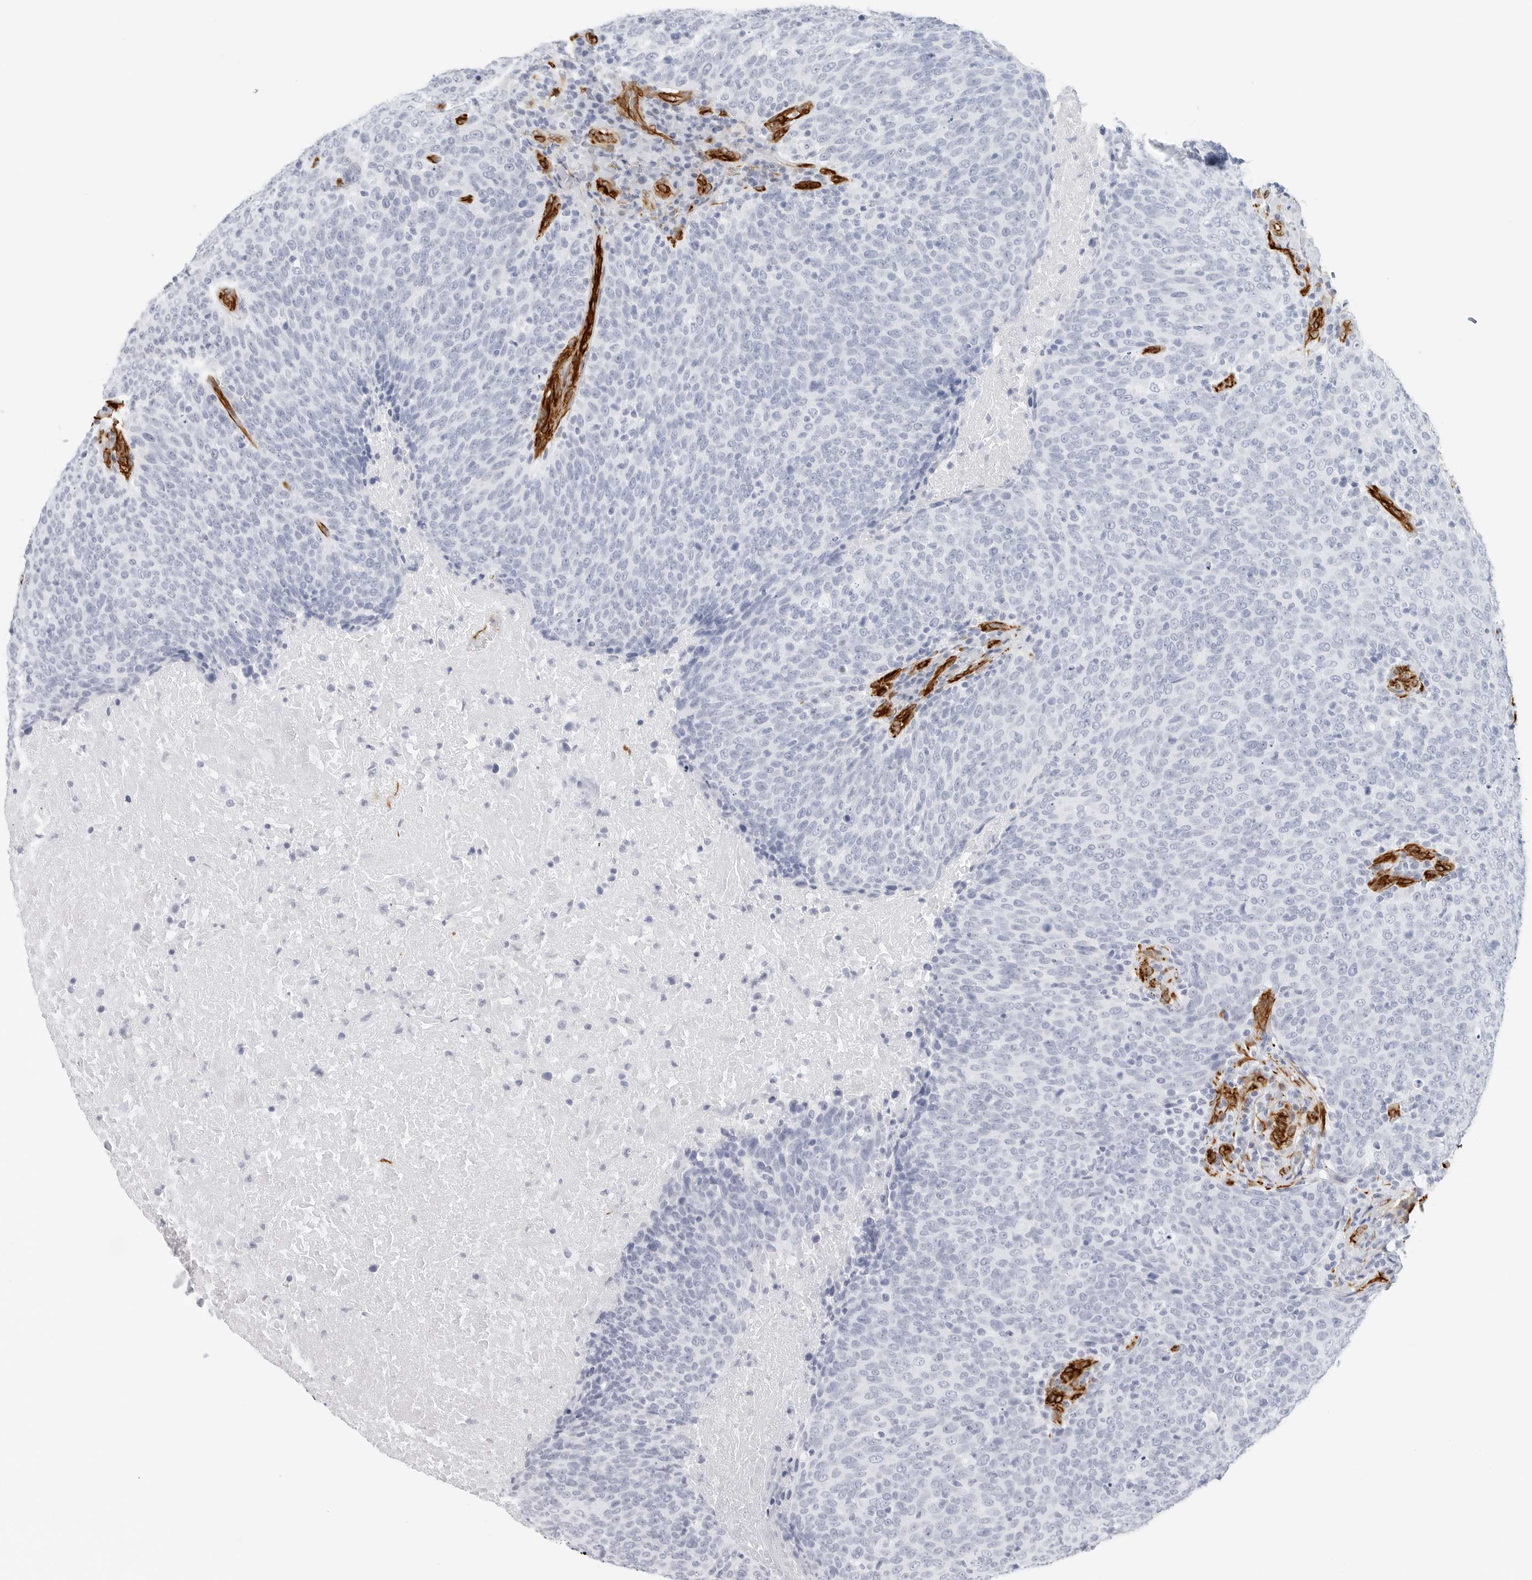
{"staining": {"intensity": "negative", "quantity": "none", "location": "none"}, "tissue": "head and neck cancer", "cell_type": "Tumor cells", "image_type": "cancer", "snomed": [{"axis": "morphology", "description": "Squamous cell carcinoma, NOS"}, {"axis": "morphology", "description": "Squamous cell carcinoma, metastatic, NOS"}, {"axis": "topography", "description": "Lymph node"}, {"axis": "topography", "description": "Head-Neck"}], "caption": "Immunohistochemistry micrograph of human head and neck cancer (squamous cell carcinoma) stained for a protein (brown), which shows no expression in tumor cells.", "gene": "NES", "patient": {"sex": "male", "age": 62}}